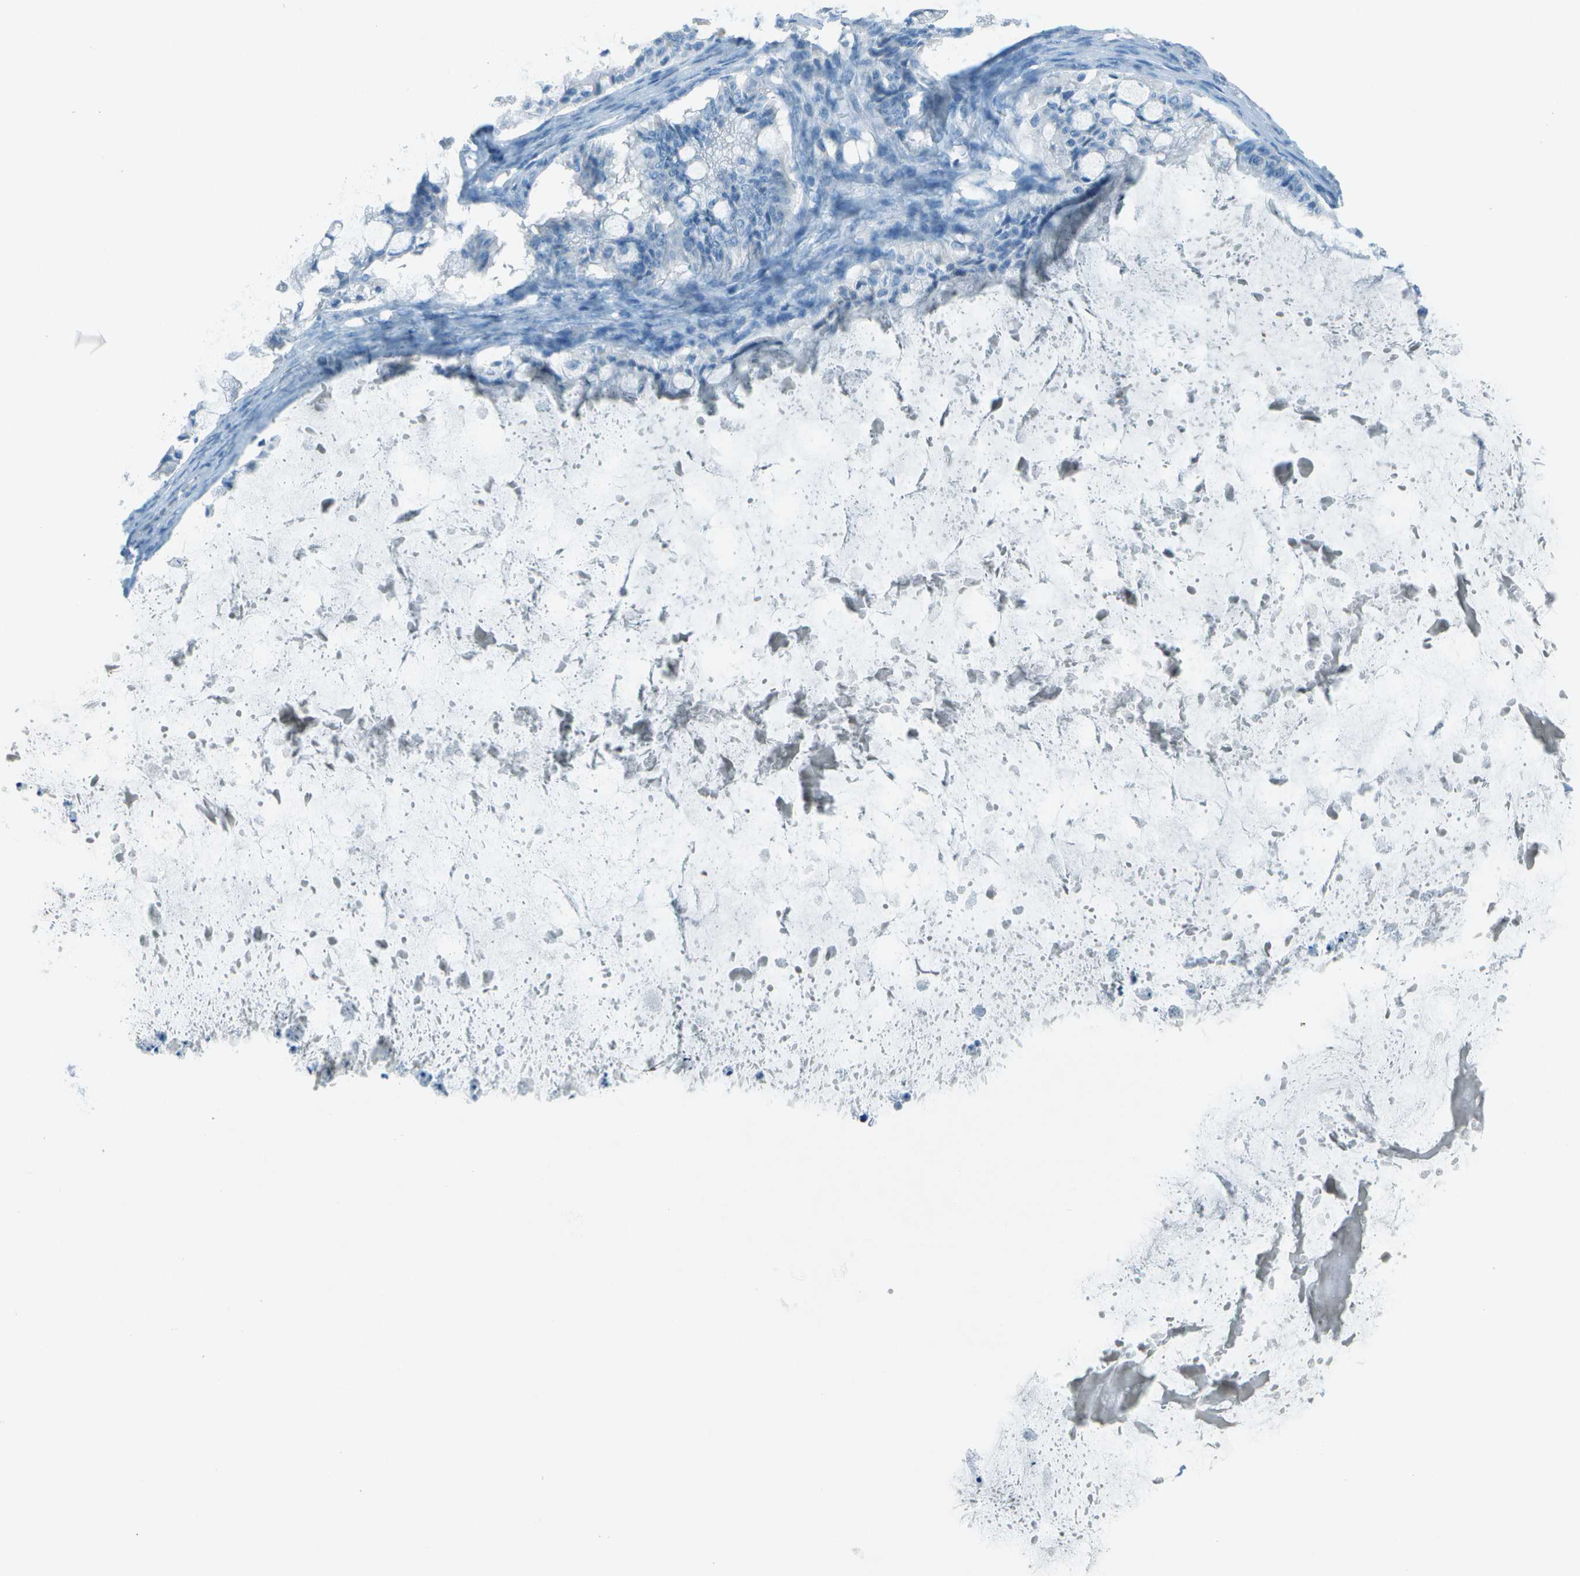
{"staining": {"intensity": "negative", "quantity": "none", "location": "none"}, "tissue": "ovarian cancer", "cell_type": "Tumor cells", "image_type": "cancer", "snomed": [{"axis": "morphology", "description": "Cystadenocarcinoma, mucinous, NOS"}, {"axis": "topography", "description": "Ovary"}], "caption": "Immunohistochemistry (IHC) of human mucinous cystadenocarcinoma (ovarian) demonstrates no positivity in tumor cells.", "gene": "FGF1", "patient": {"sex": "female", "age": 57}}